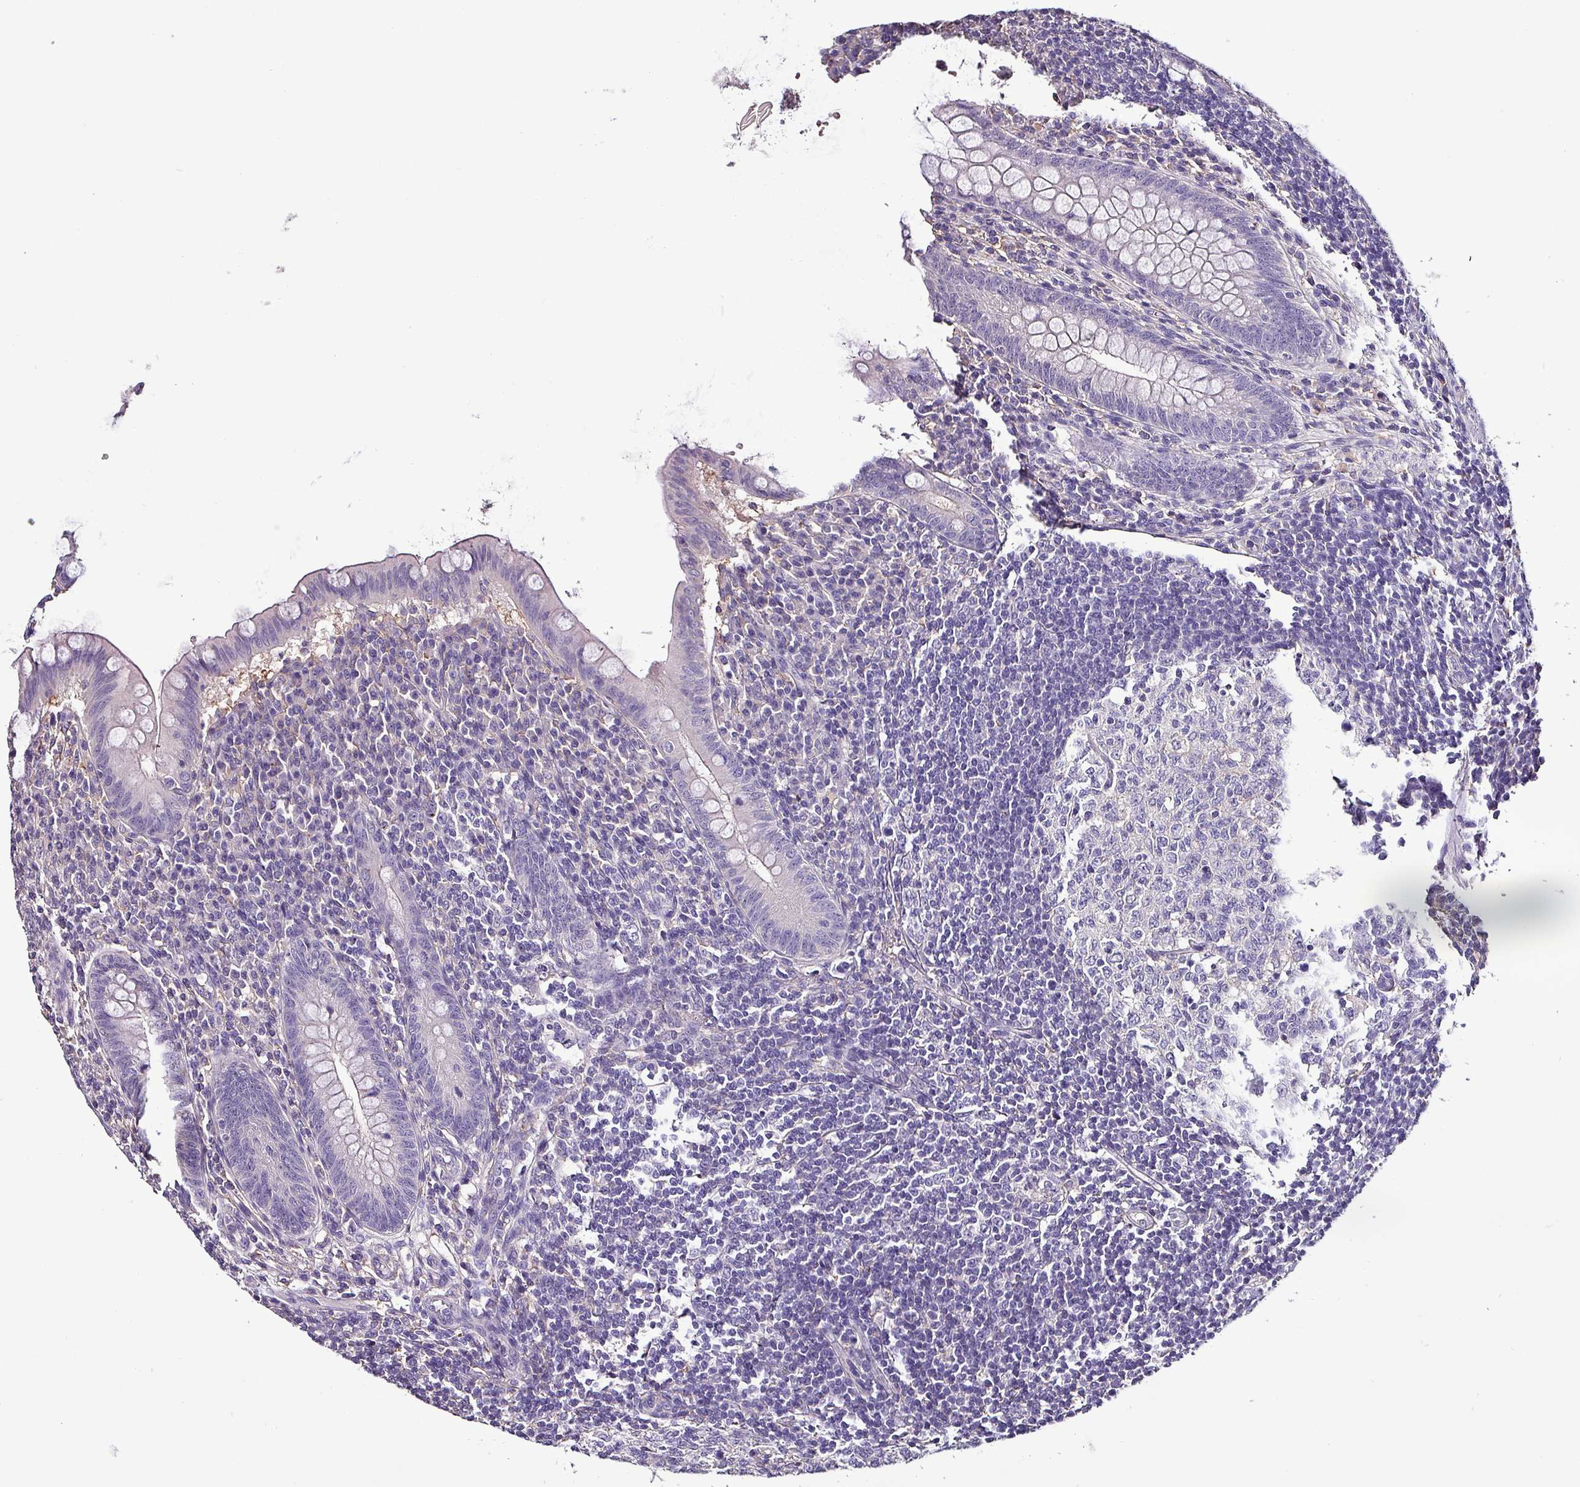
{"staining": {"intensity": "negative", "quantity": "none", "location": "none"}, "tissue": "appendix", "cell_type": "Glandular cells", "image_type": "normal", "snomed": [{"axis": "morphology", "description": "Normal tissue, NOS"}, {"axis": "topography", "description": "Appendix"}], "caption": "This photomicrograph is of unremarkable appendix stained with immunohistochemistry to label a protein in brown with the nuclei are counter-stained blue. There is no staining in glandular cells.", "gene": "HTRA4", "patient": {"sex": "female", "age": 33}}